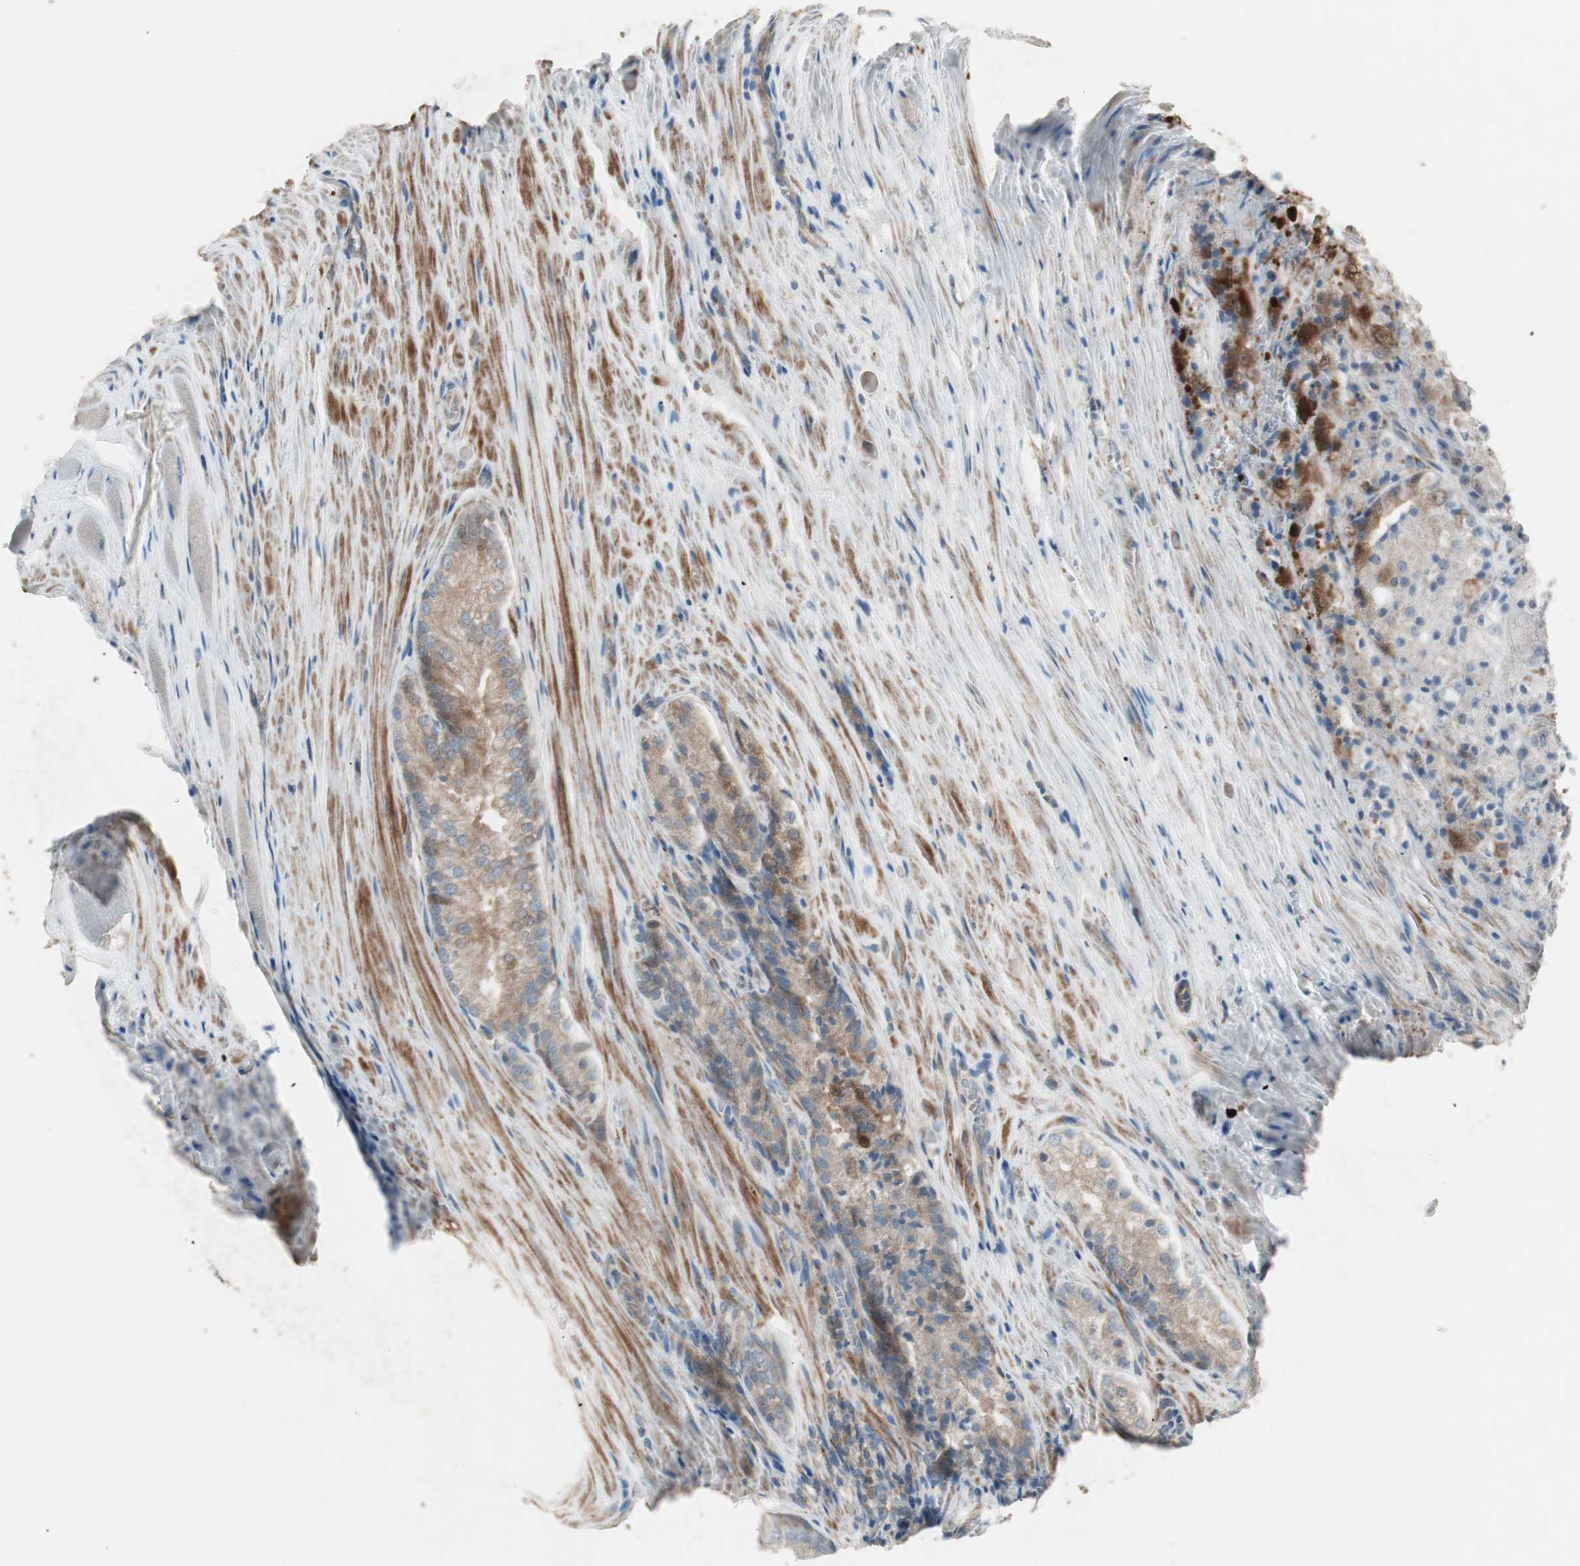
{"staining": {"intensity": "moderate", "quantity": "25%-75%", "location": "cytoplasmic/membranous"}, "tissue": "prostate cancer", "cell_type": "Tumor cells", "image_type": "cancer", "snomed": [{"axis": "morphology", "description": "Adenocarcinoma, Low grade"}, {"axis": "topography", "description": "Prostate"}], "caption": "Approximately 25%-75% of tumor cells in prostate adenocarcinoma (low-grade) reveal moderate cytoplasmic/membranous protein staining as visualized by brown immunohistochemical staining.", "gene": "STAB1", "patient": {"sex": "male", "age": 64}}